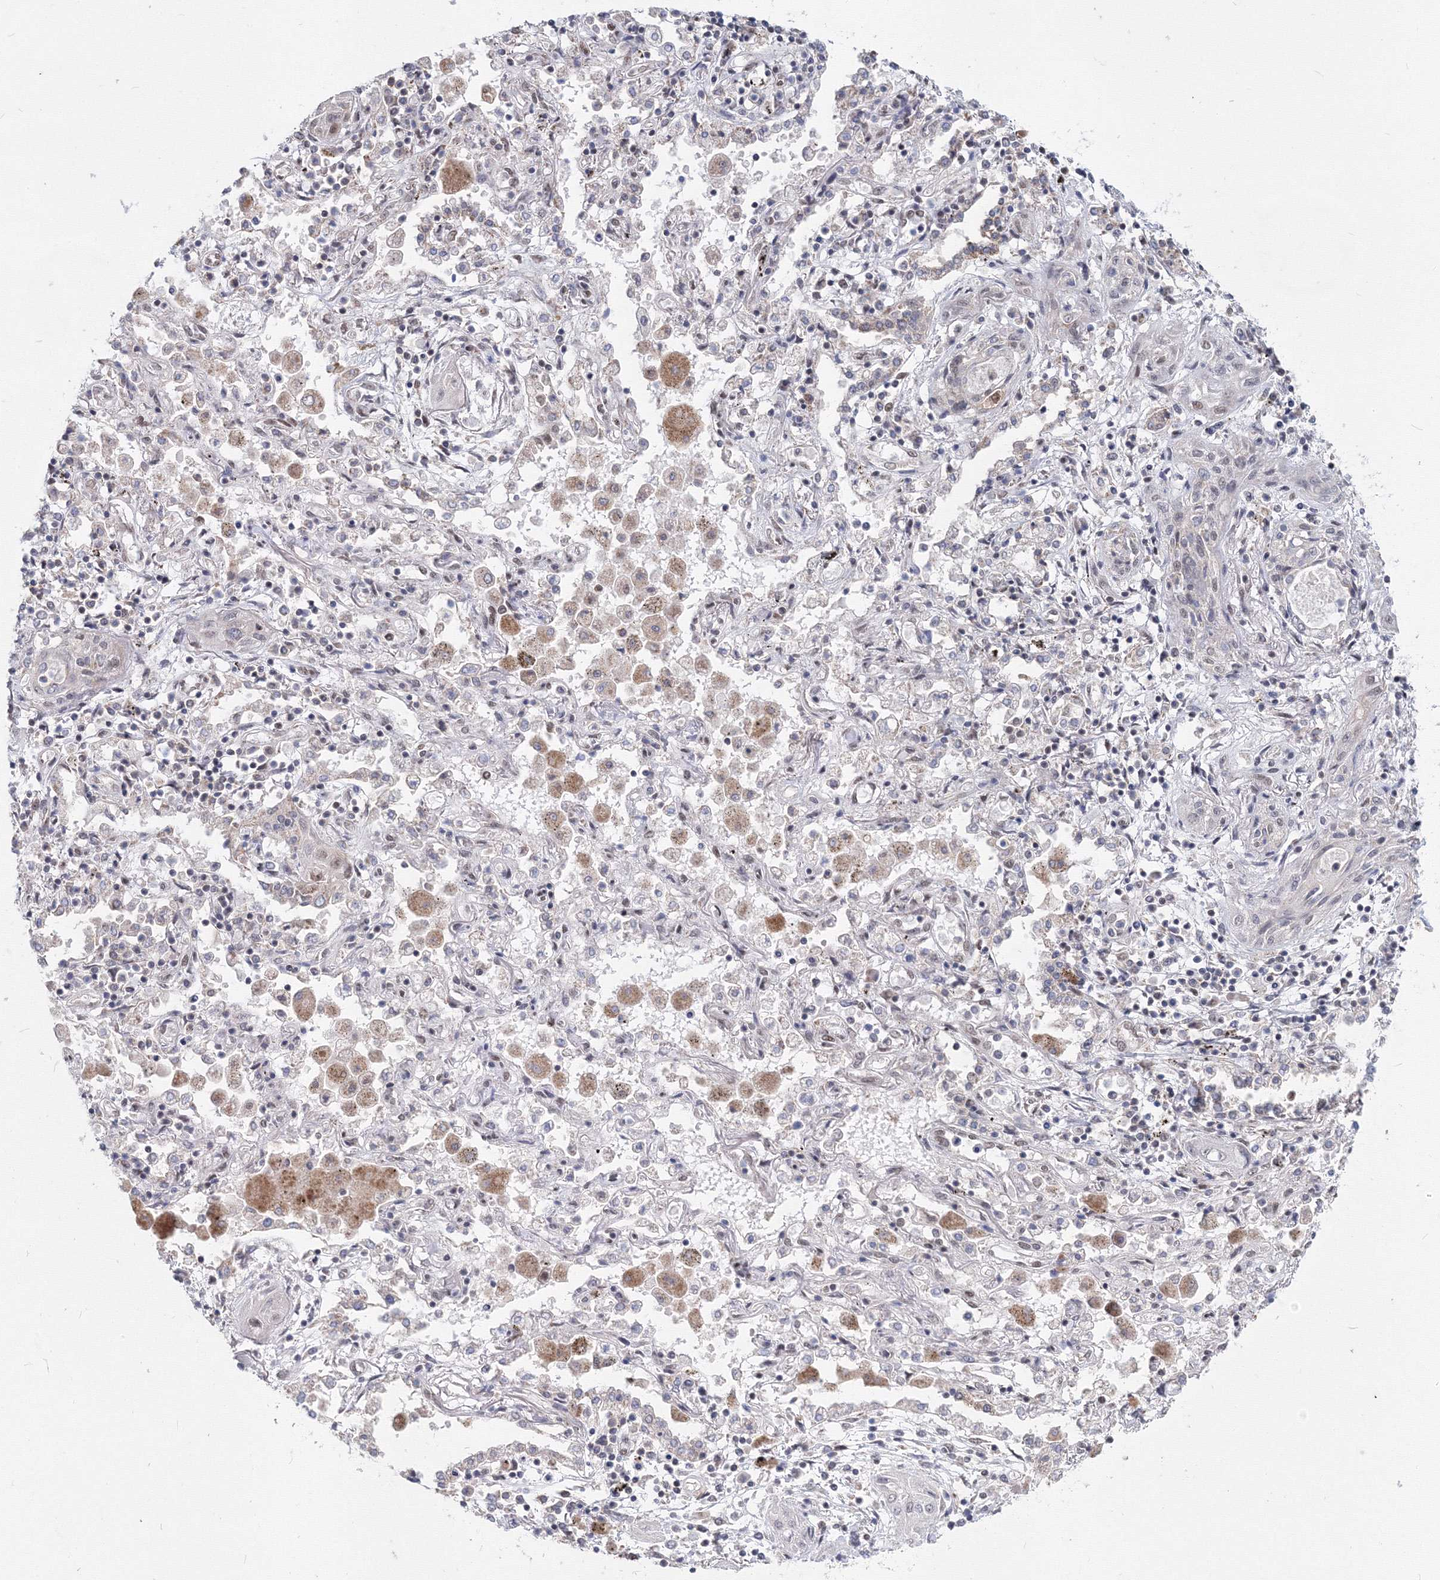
{"staining": {"intensity": "weak", "quantity": "<25%", "location": "cytoplasmic/membranous"}, "tissue": "lung cancer", "cell_type": "Tumor cells", "image_type": "cancer", "snomed": [{"axis": "morphology", "description": "Squamous cell carcinoma, NOS"}, {"axis": "topography", "description": "Lung"}], "caption": "There is no significant staining in tumor cells of lung cancer.", "gene": "SF3B6", "patient": {"sex": "female", "age": 47}}